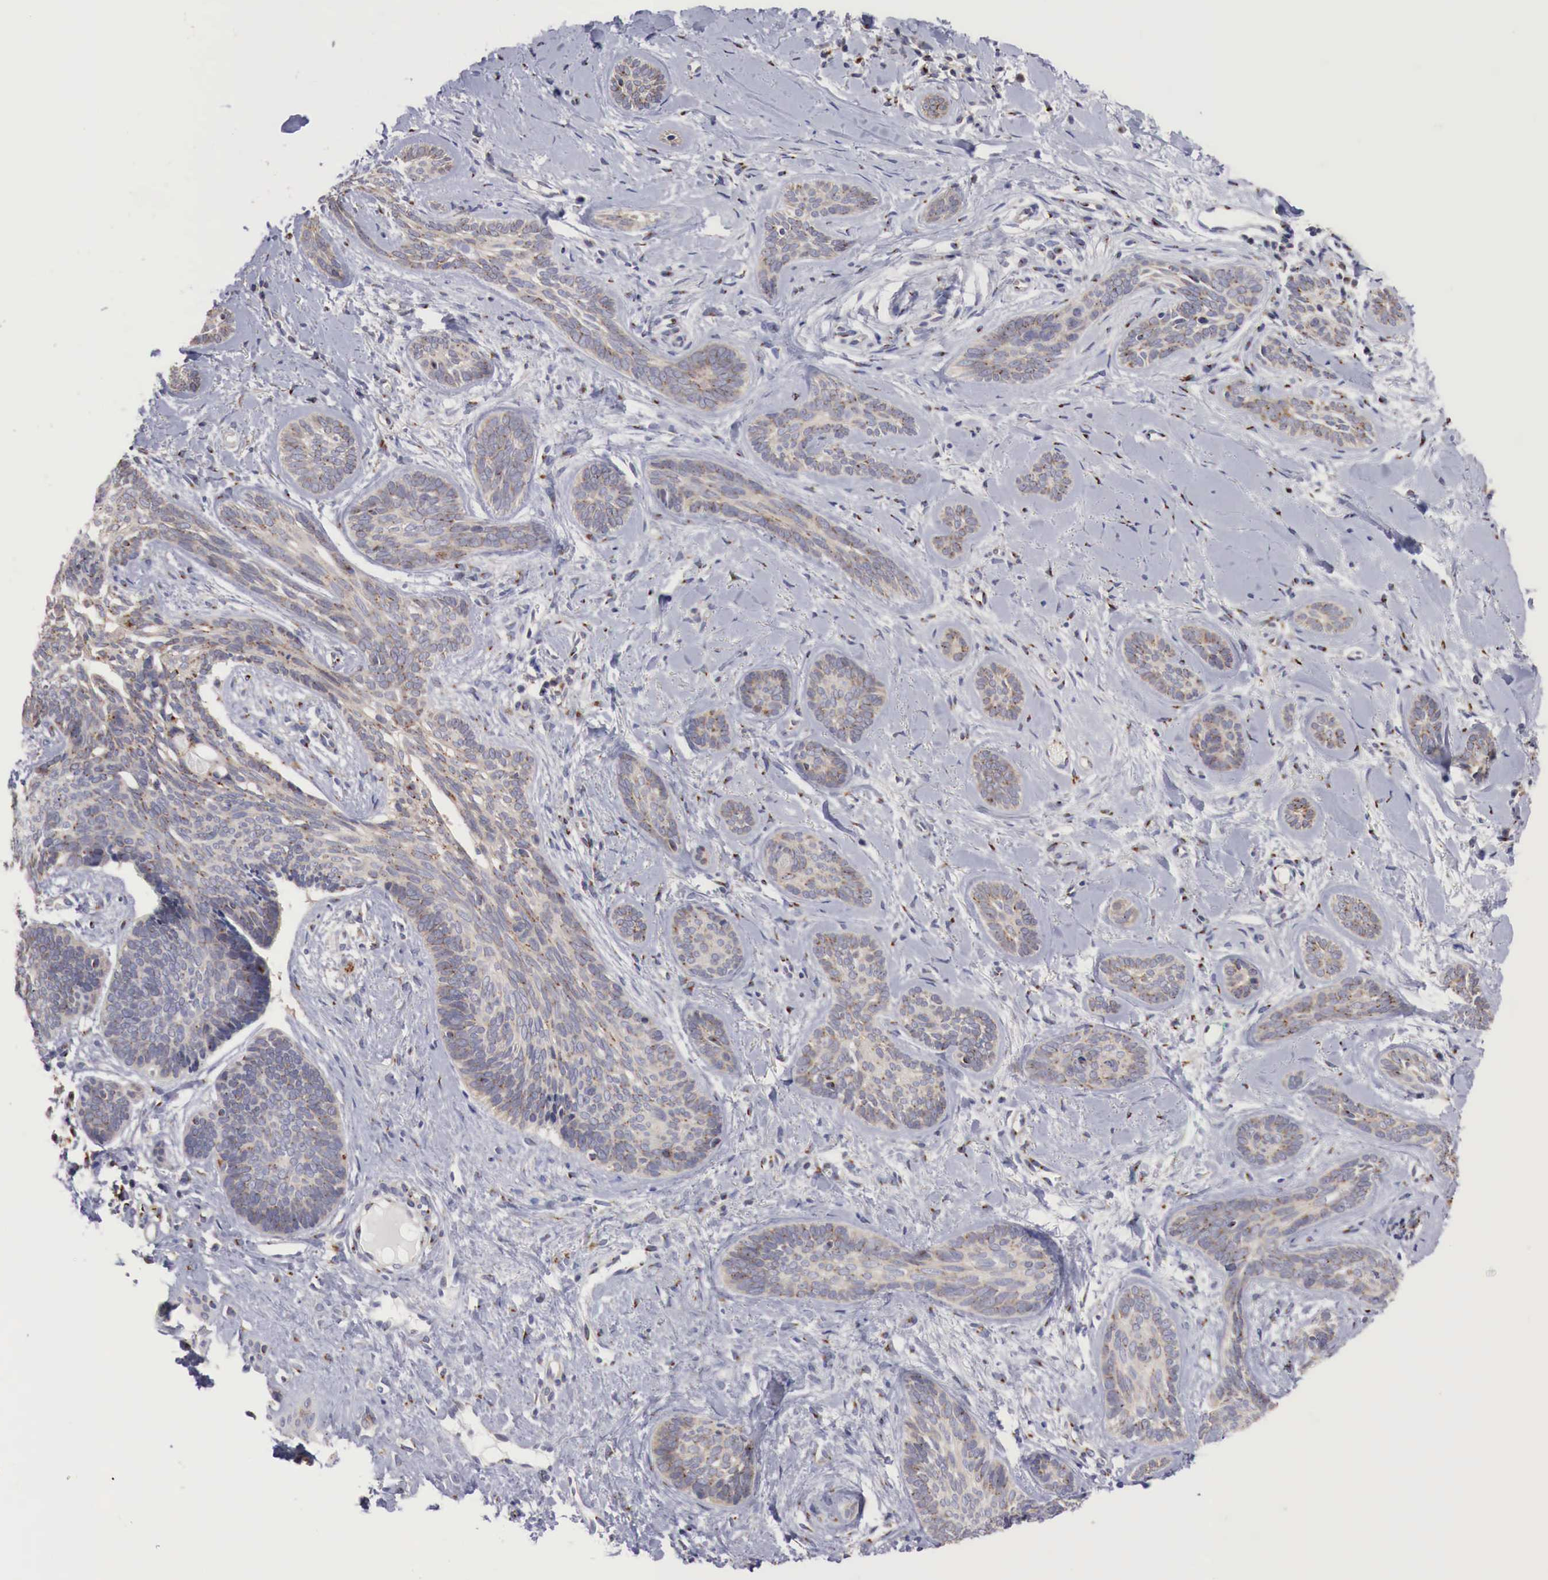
{"staining": {"intensity": "weak", "quantity": "25%-75%", "location": "cytoplasmic/membranous"}, "tissue": "skin cancer", "cell_type": "Tumor cells", "image_type": "cancer", "snomed": [{"axis": "morphology", "description": "Basal cell carcinoma"}, {"axis": "topography", "description": "Skin"}], "caption": "Skin cancer tissue shows weak cytoplasmic/membranous positivity in approximately 25%-75% of tumor cells, visualized by immunohistochemistry.", "gene": "SYAP1", "patient": {"sex": "female", "age": 81}}